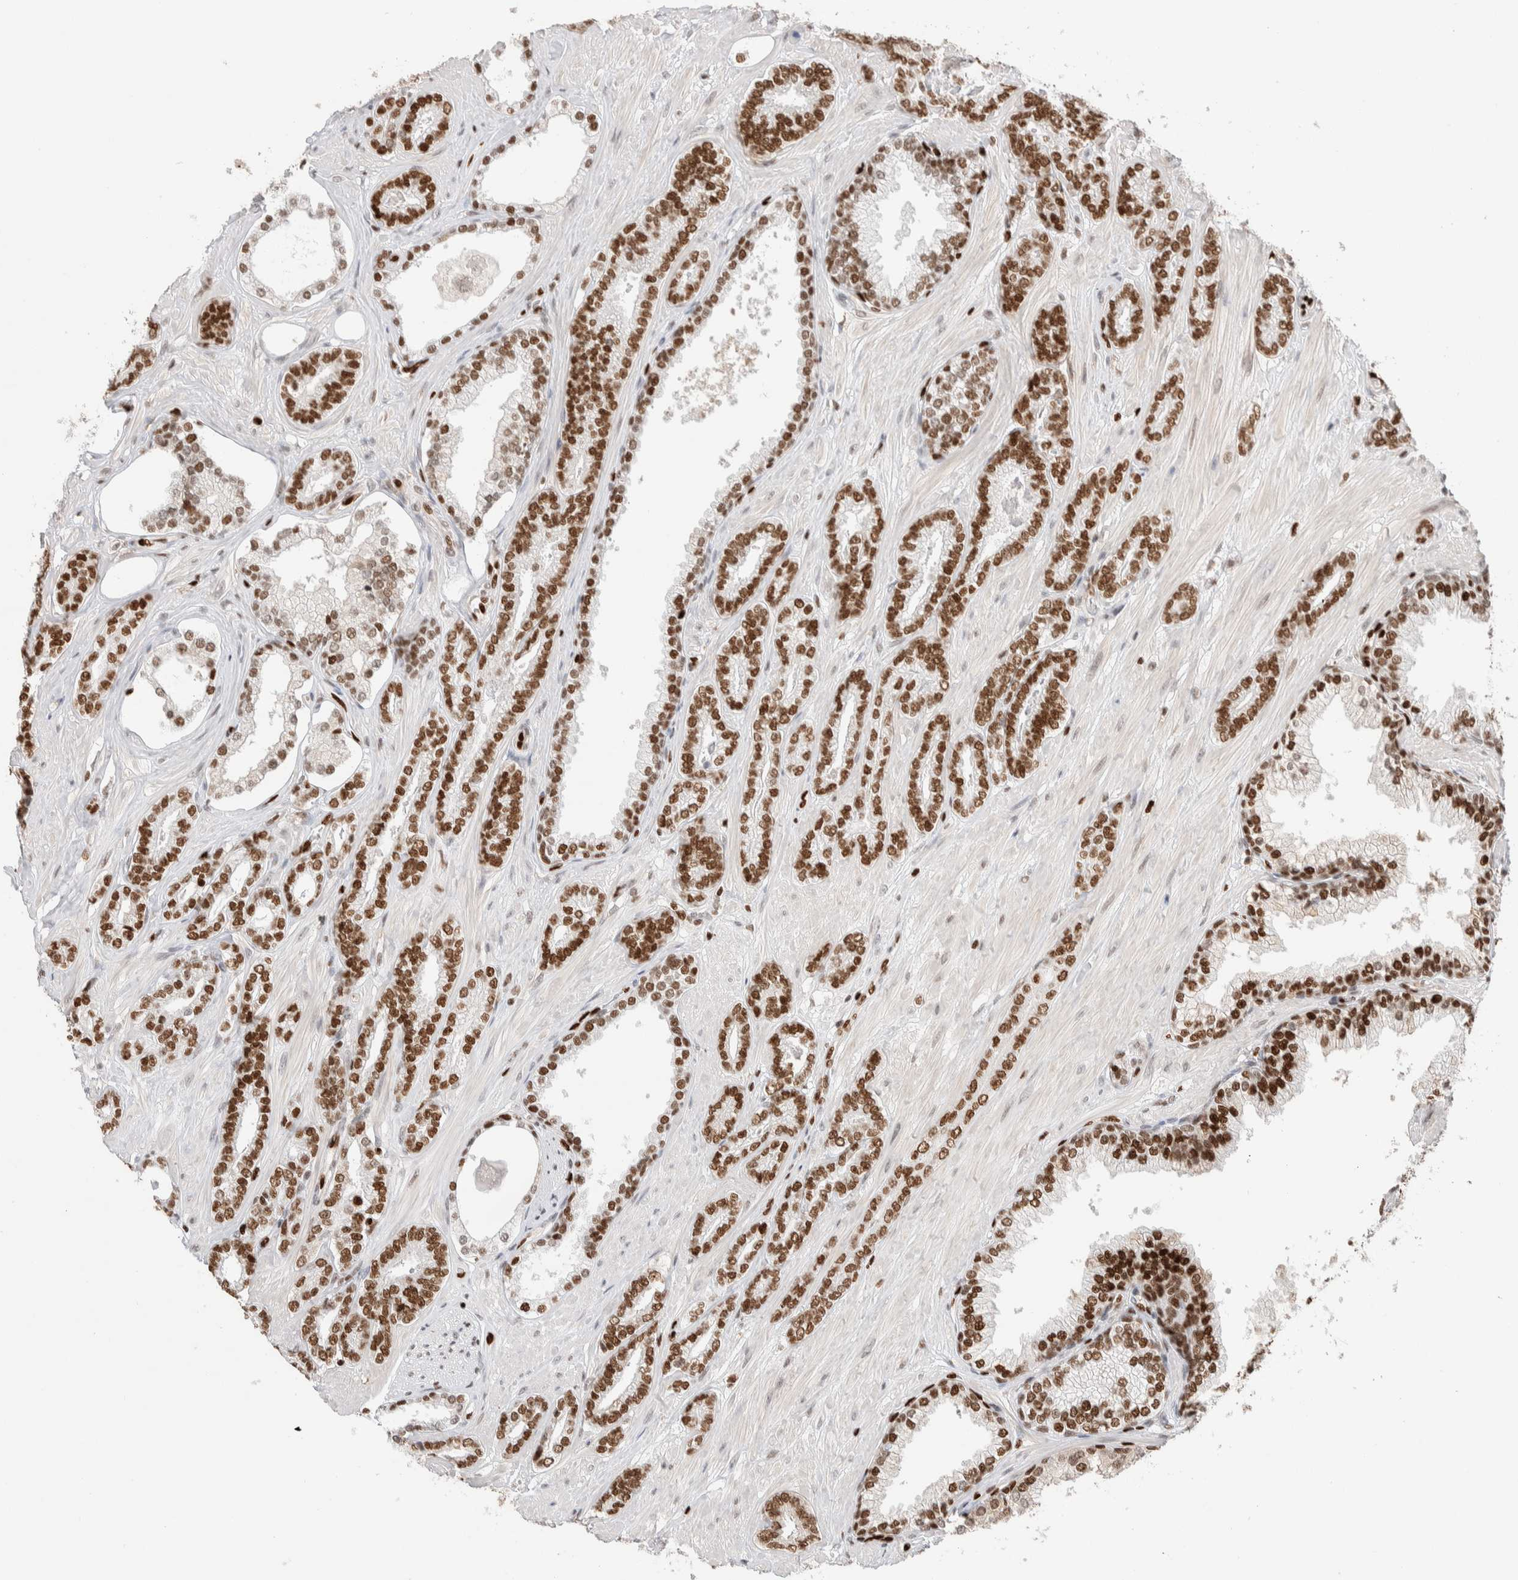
{"staining": {"intensity": "strong", "quantity": "25%-75%", "location": "nuclear"}, "tissue": "prostate cancer", "cell_type": "Tumor cells", "image_type": "cancer", "snomed": [{"axis": "morphology", "description": "Adenocarcinoma, Low grade"}, {"axis": "topography", "description": "Prostate"}], "caption": "Prostate cancer stained for a protein exhibits strong nuclear positivity in tumor cells.", "gene": "RNASEK-C17orf49", "patient": {"sex": "male", "age": 71}}